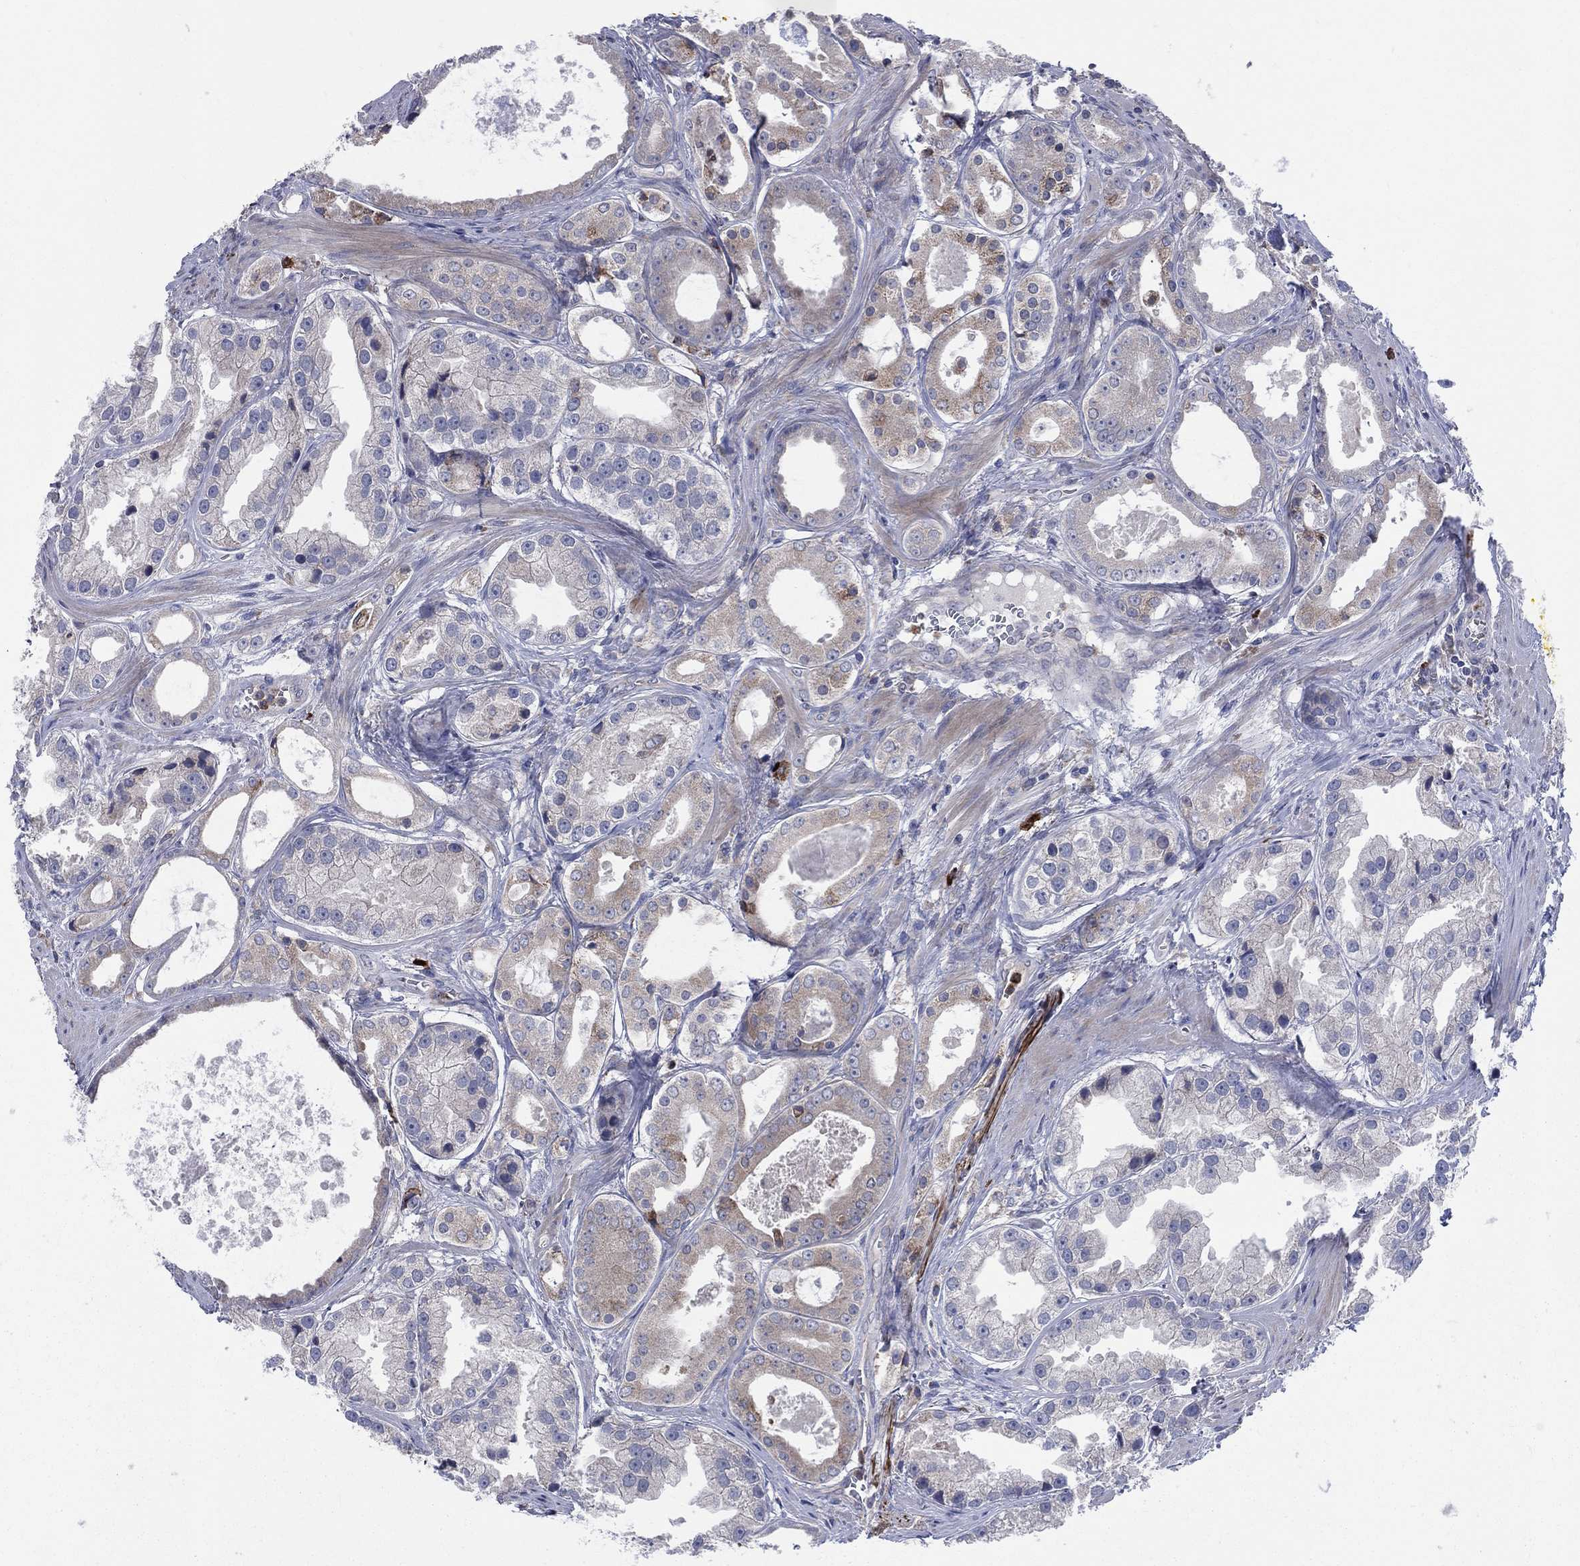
{"staining": {"intensity": "moderate", "quantity": "<25%", "location": "cytoplasmic/membranous"}, "tissue": "prostate cancer", "cell_type": "Tumor cells", "image_type": "cancer", "snomed": [{"axis": "morphology", "description": "Adenocarcinoma, NOS"}, {"axis": "topography", "description": "Prostate"}], "caption": "Immunohistochemical staining of prostate adenocarcinoma exhibits moderate cytoplasmic/membranous protein expression in about <25% of tumor cells.", "gene": "CCDC159", "patient": {"sex": "male", "age": 61}}